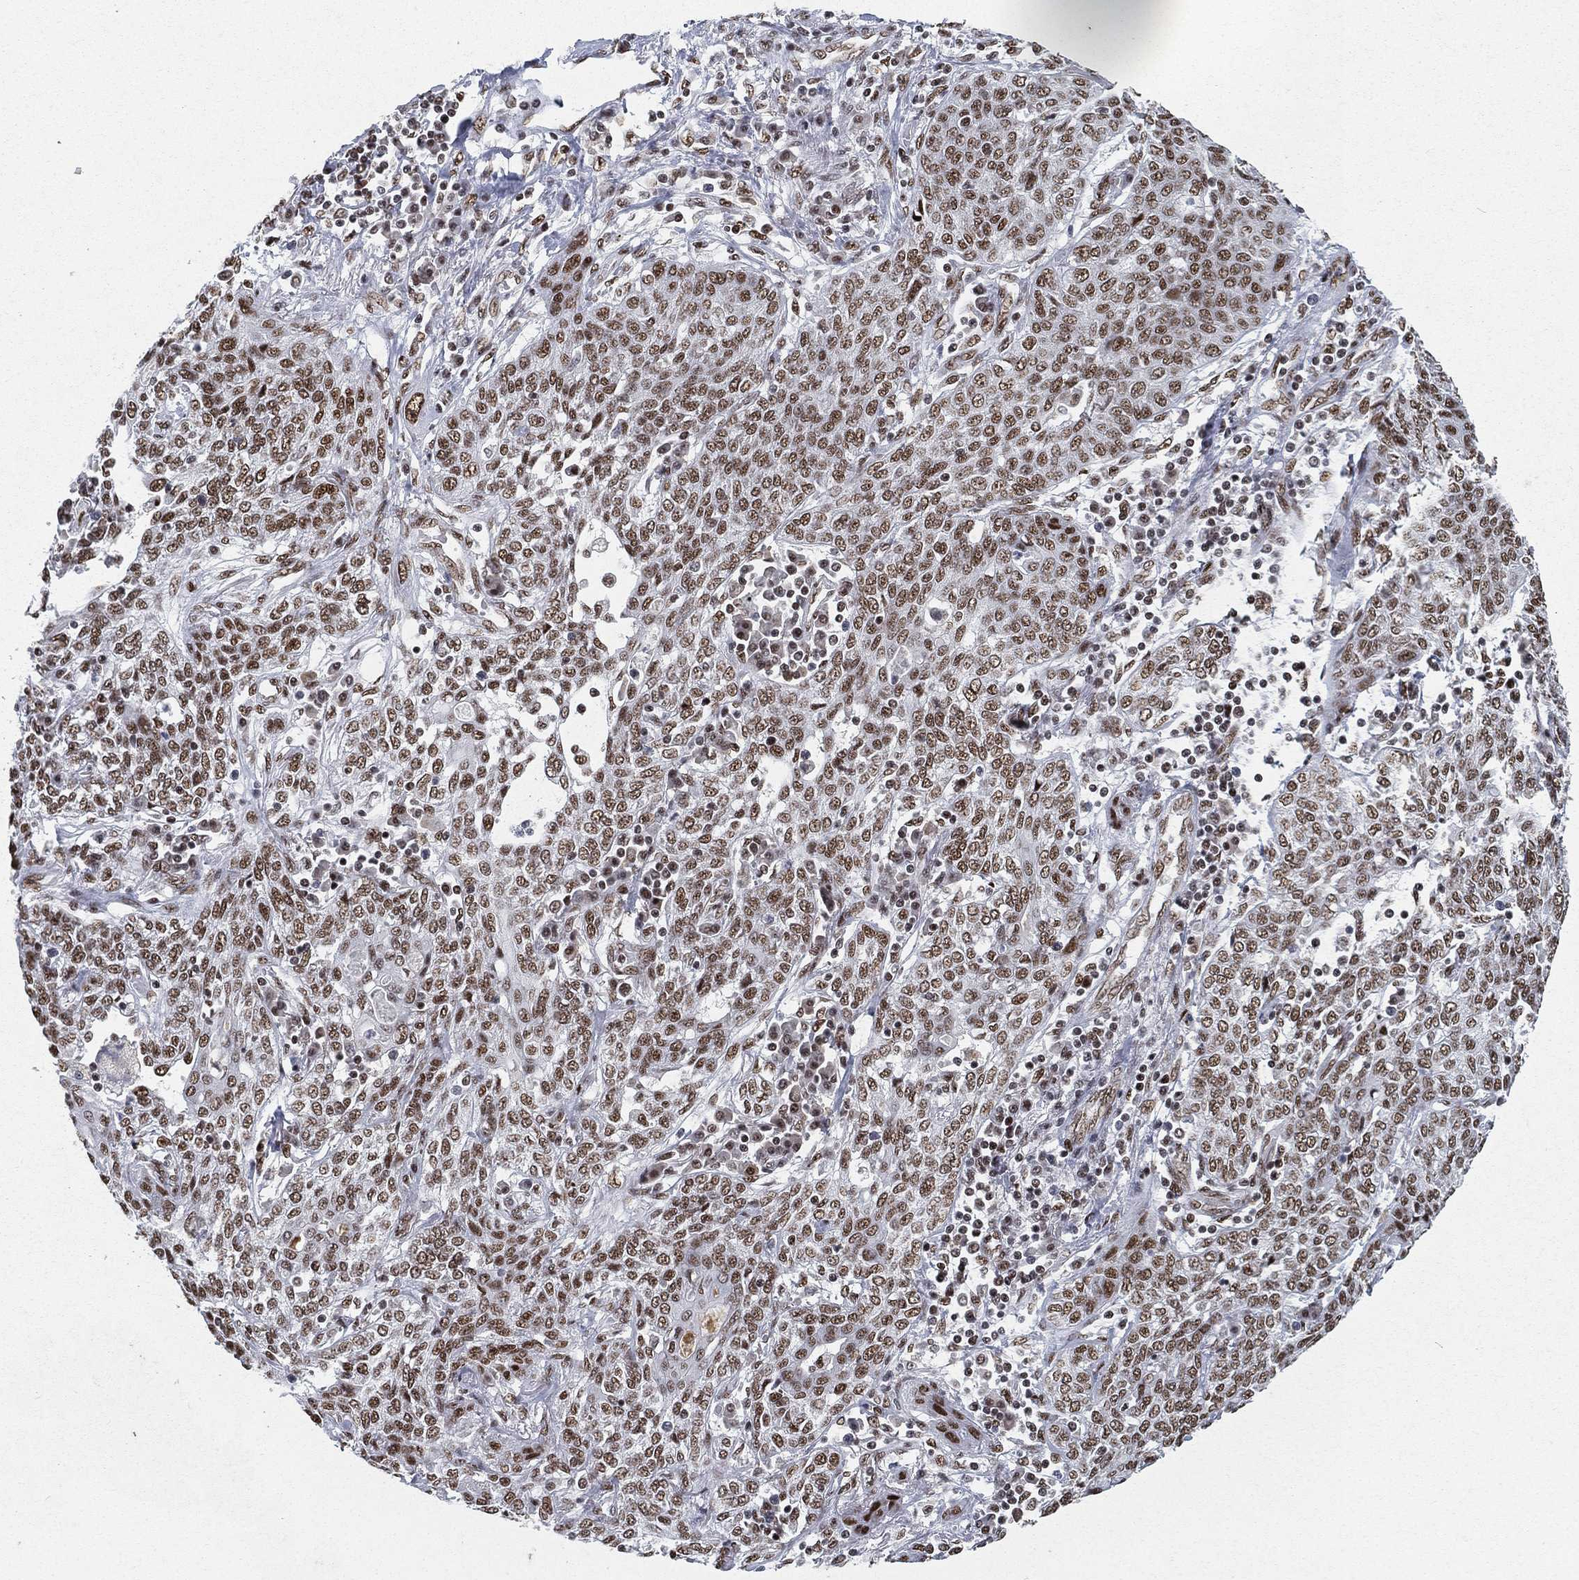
{"staining": {"intensity": "moderate", "quantity": ">75%", "location": "nuclear"}, "tissue": "lung cancer", "cell_type": "Tumor cells", "image_type": "cancer", "snomed": [{"axis": "morphology", "description": "Squamous cell carcinoma, NOS"}, {"axis": "topography", "description": "Lung"}], "caption": "High-power microscopy captured an IHC image of lung squamous cell carcinoma, revealing moderate nuclear positivity in about >75% of tumor cells. (IHC, brightfield microscopy, high magnification).", "gene": "DDX27", "patient": {"sex": "female", "age": 70}}